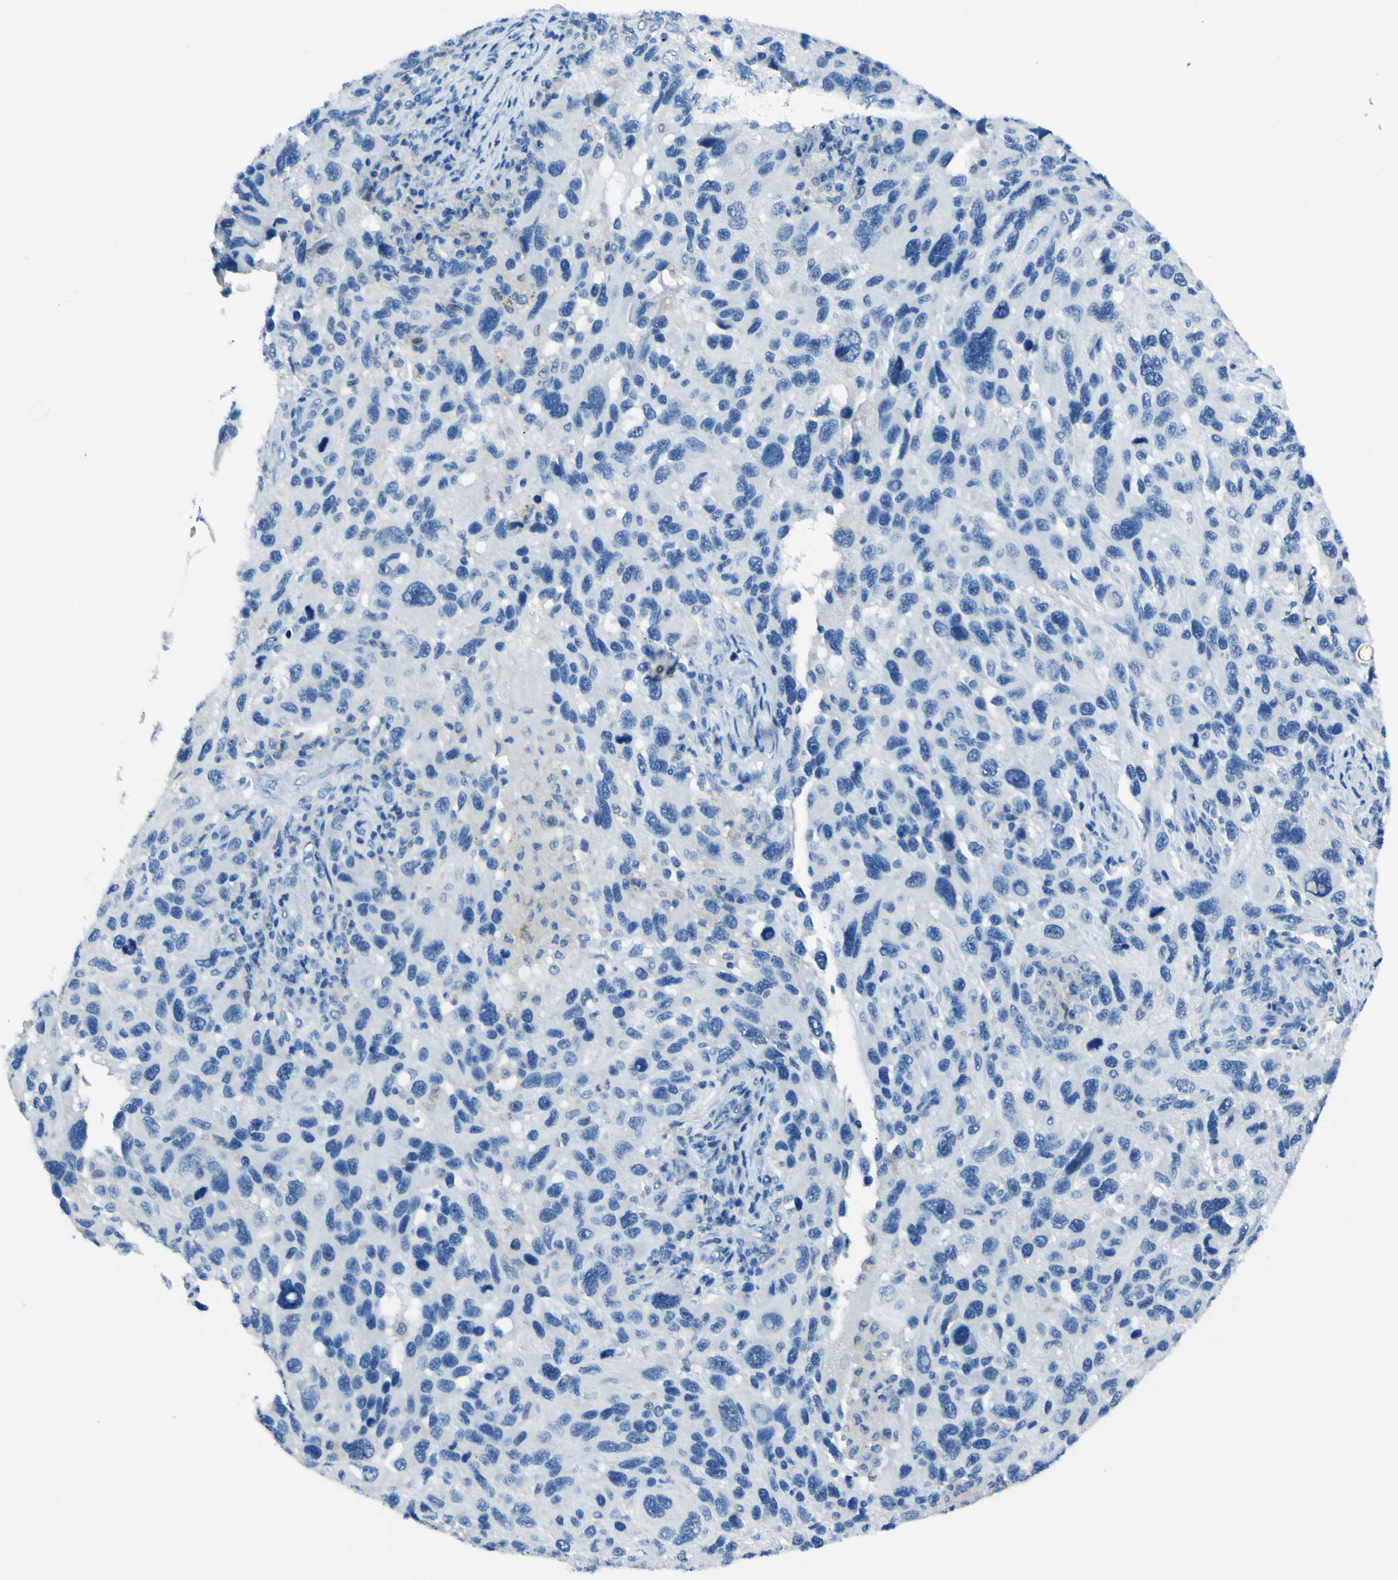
{"staining": {"intensity": "negative", "quantity": "none", "location": "none"}, "tissue": "melanoma", "cell_type": "Tumor cells", "image_type": "cancer", "snomed": [{"axis": "morphology", "description": "Malignant melanoma, NOS"}, {"axis": "topography", "description": "Skin"}], "caption": "Immunohistochemistry (IHC) of human malignant melanoma exhibits no expression in tumor cells. The staining is performed using DAB (3,3'-diaminobenzidine) brown chromogen with nuclei counter-stained in using hematoxylin.", "gene": "PHKG1", "patient": {"sex": "male", "age": 53}}